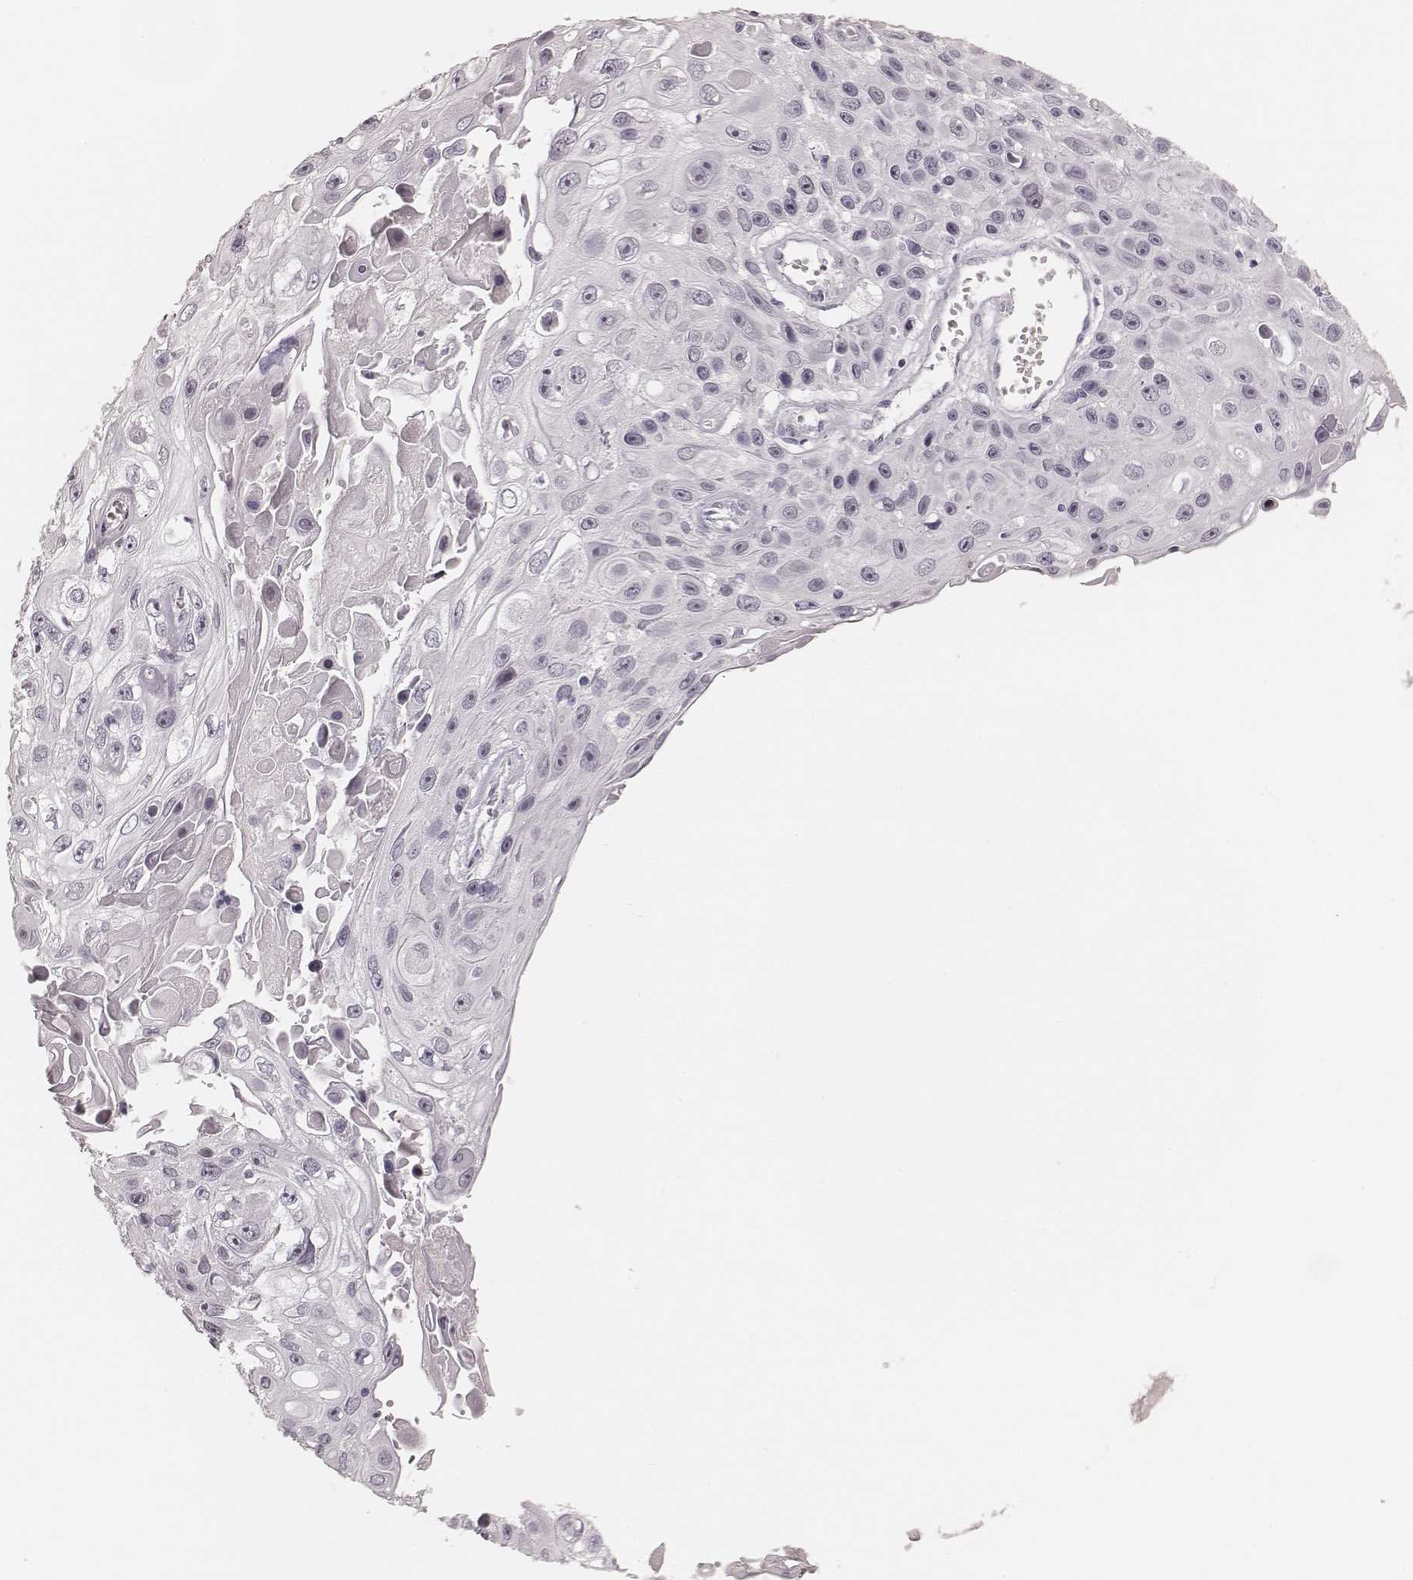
{"staining": {"intensity": "negative", "quantity": "none", "location": "none"}, "tissue": "skin cancer", "cell_type": "Tumor cells", "image_type": "cancer", "snomed": [{"axis": "morphology", "description": "Squamous cell carcinoma, NOS"}, {"axis": "topography", "description": "Skin"}], "caption": "This is a photomicrograph of IHC staining of squamous cell carcinoma (skin), which shows no positivity in tumor cells. (Immunohistochemistry (ihc), brightfield microscopy, high magnification).", "gene": "HNF4G", "patient": {"sex": "male", "age": 82}}